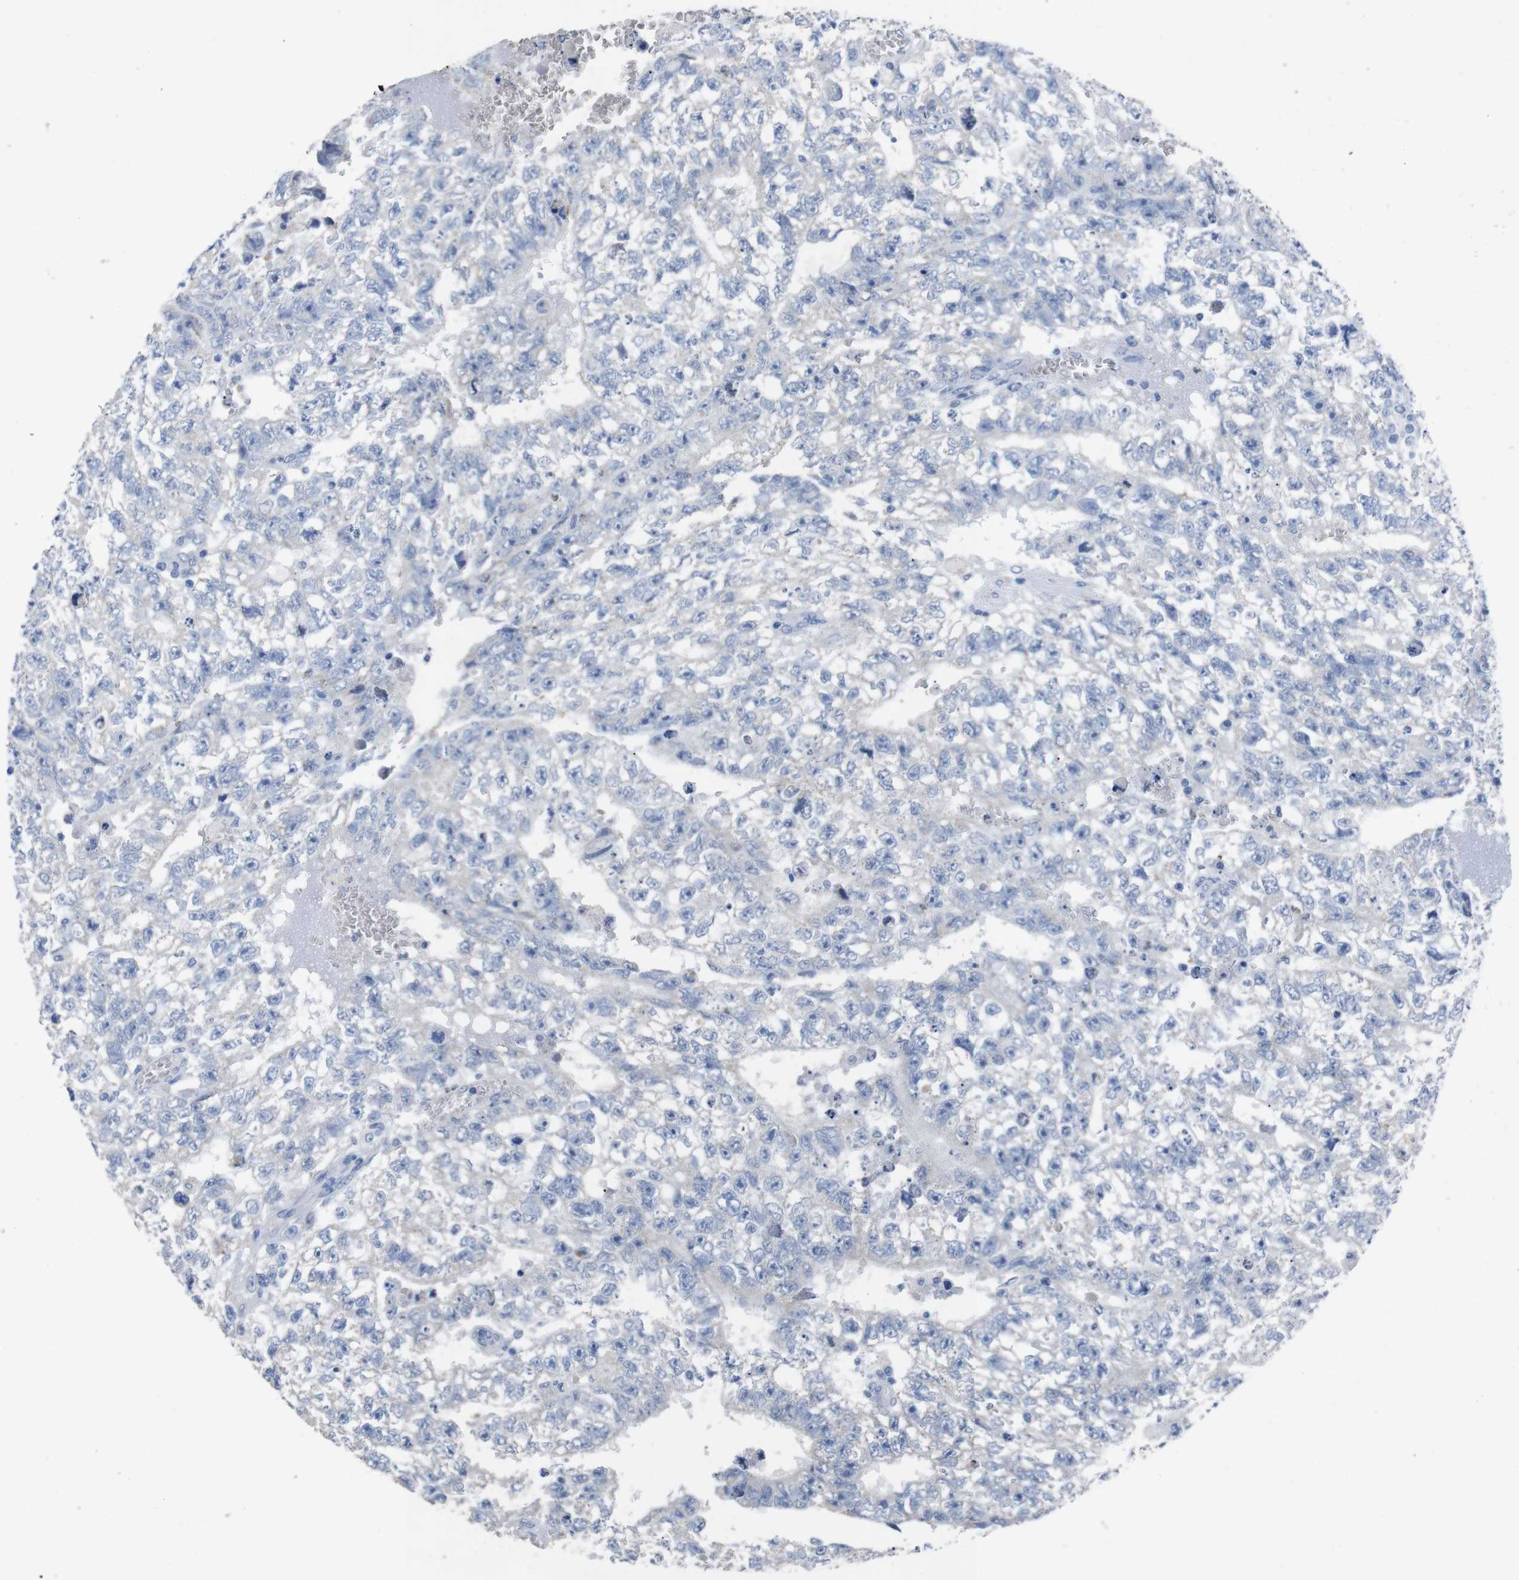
{"staining": {"intensity": "negative", "quantity": "none", "location": "none"}, "tissue": "testis cancer", "cell_type": "Tumor cells", "image_type": "cancer", "snomed": [{"axis": "morphology", "description": "Seminoma, NOS"}, {"axis": "morphology", "description": "Carcinoma, Embryonal, NOS"}, {"axis": "topography", "description": "Testis"}], "caption": "Immunohistochemistry micrograph of neoplastic tissue: human embryonal carcinoma (testis) stained with DAB displays no significant protein positivity in tumor cells. (Brightfield microscopy of DAB IHC at high magnification).", "gene": "GJB2", "patient": {"sex": "male", "age": 38}}